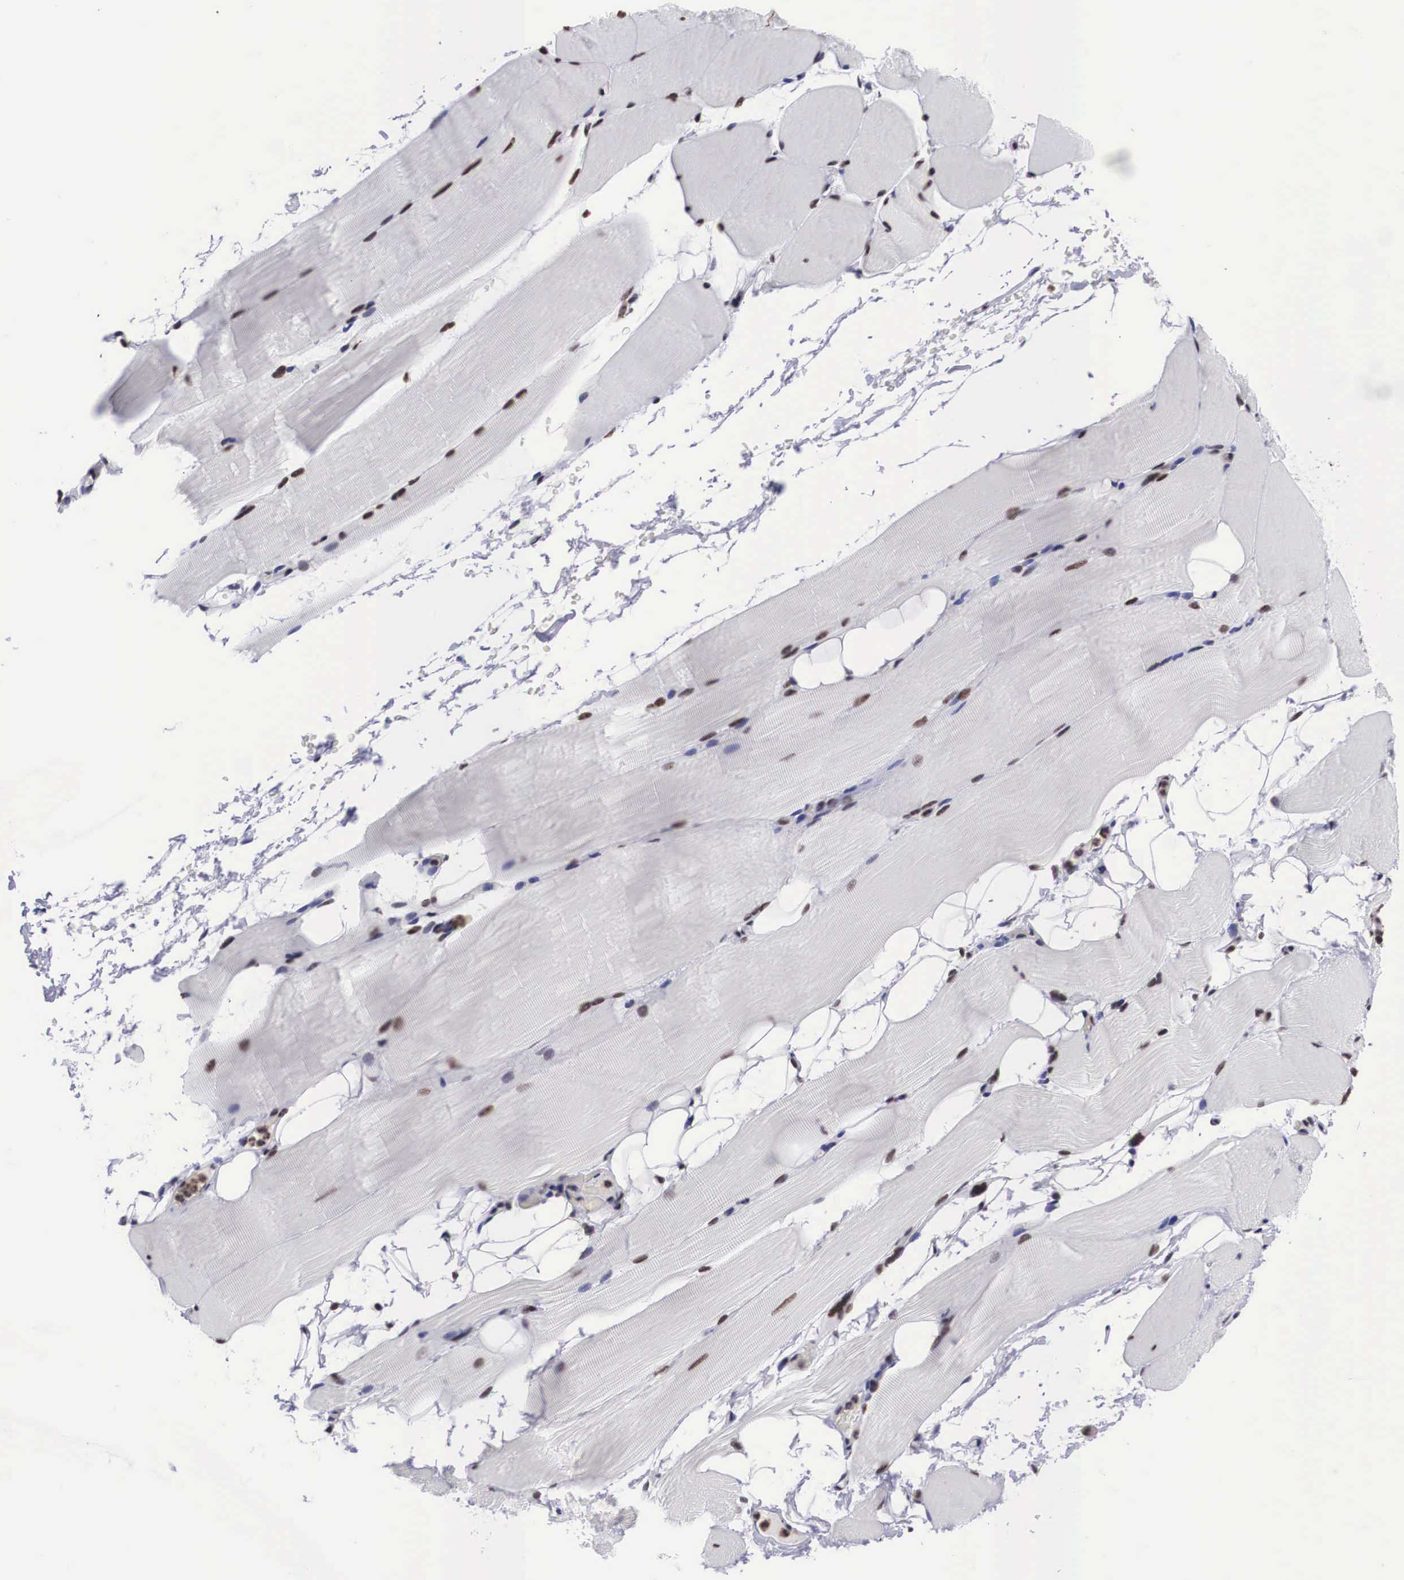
{"staining": {"intensity": "strong", "quantity": "25%-75%", "location": "nuclear"}, "tissue": "skeletal muscle", "cell_type": "Myocytes", "image_type": "normal", "snomed": [{"axis": "morphology", "description": "Normal tissue, NOS"}, {"axis": "topography", "description": "Skeletal muscle"}, {"axis": "topography", "description": "Parathyroid gland"}], "caption": "Protein expression analysis of benign skeletal muscle reveals strong nuclear expression in approximately 25%-75% of myocytes. Using DAB (brown) and hematoxylin (blue) stains, captured at high magnification using brightfield microscopy.", "gene": "SF3A1", "patient": {"sex": "female", "age": 37}}